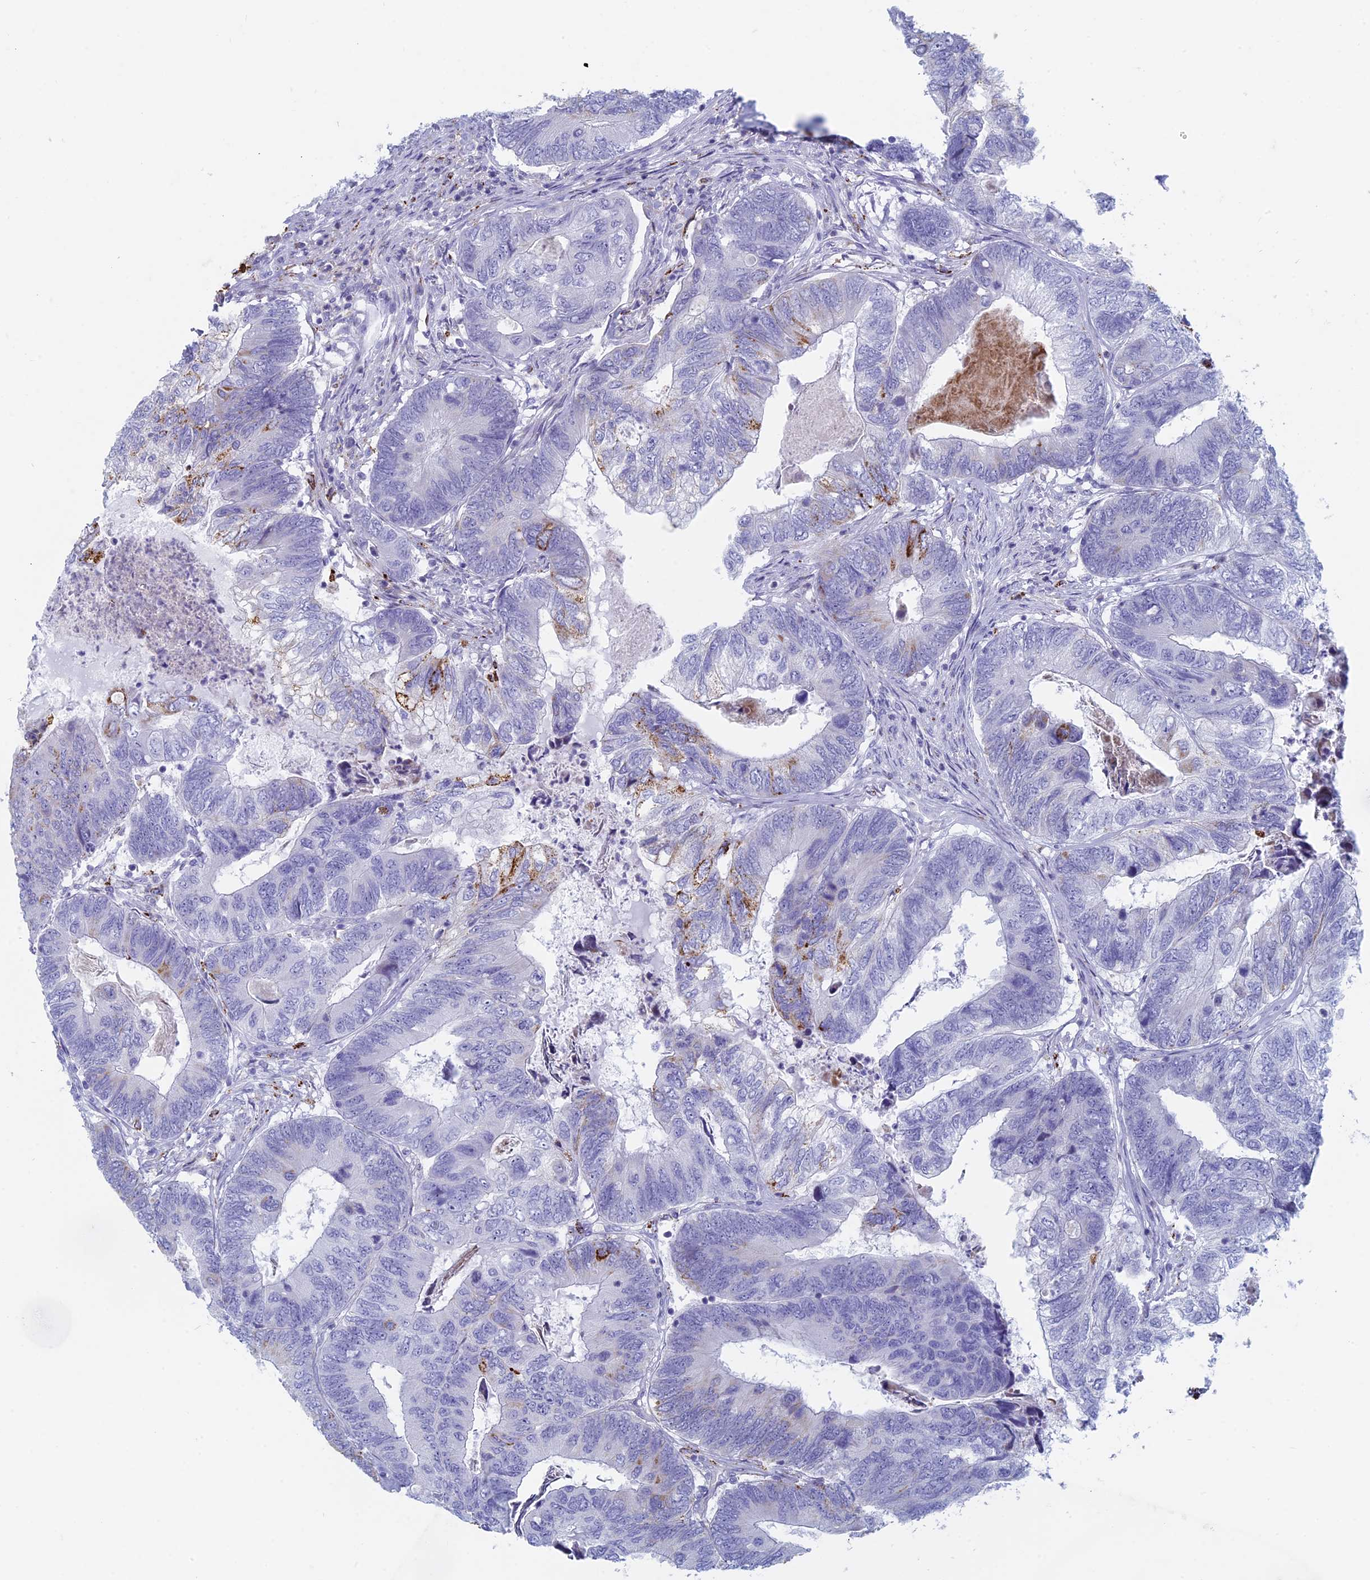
{"staining": {"intensity": "moderate", "quantity": "<25%", "location": "cytoplasmic/membranous"}, "tissue": "colorectal cancer", "cell_type": "Tumor cells", "image_type": "cancer", "snomed": [{"axis": "morphology", "description": "Adenocarcinoma, NOS"}, {"axis": "topography", "description": "Colon"}], "caption": "The immunohistochemical stain shows moderate cytoplasmic/membranous expression in tumor cells of adenocarcinoma (colorectal) tissue.", "gene": "ALMS1", "patient": {"sex": "female", "age": 67}}